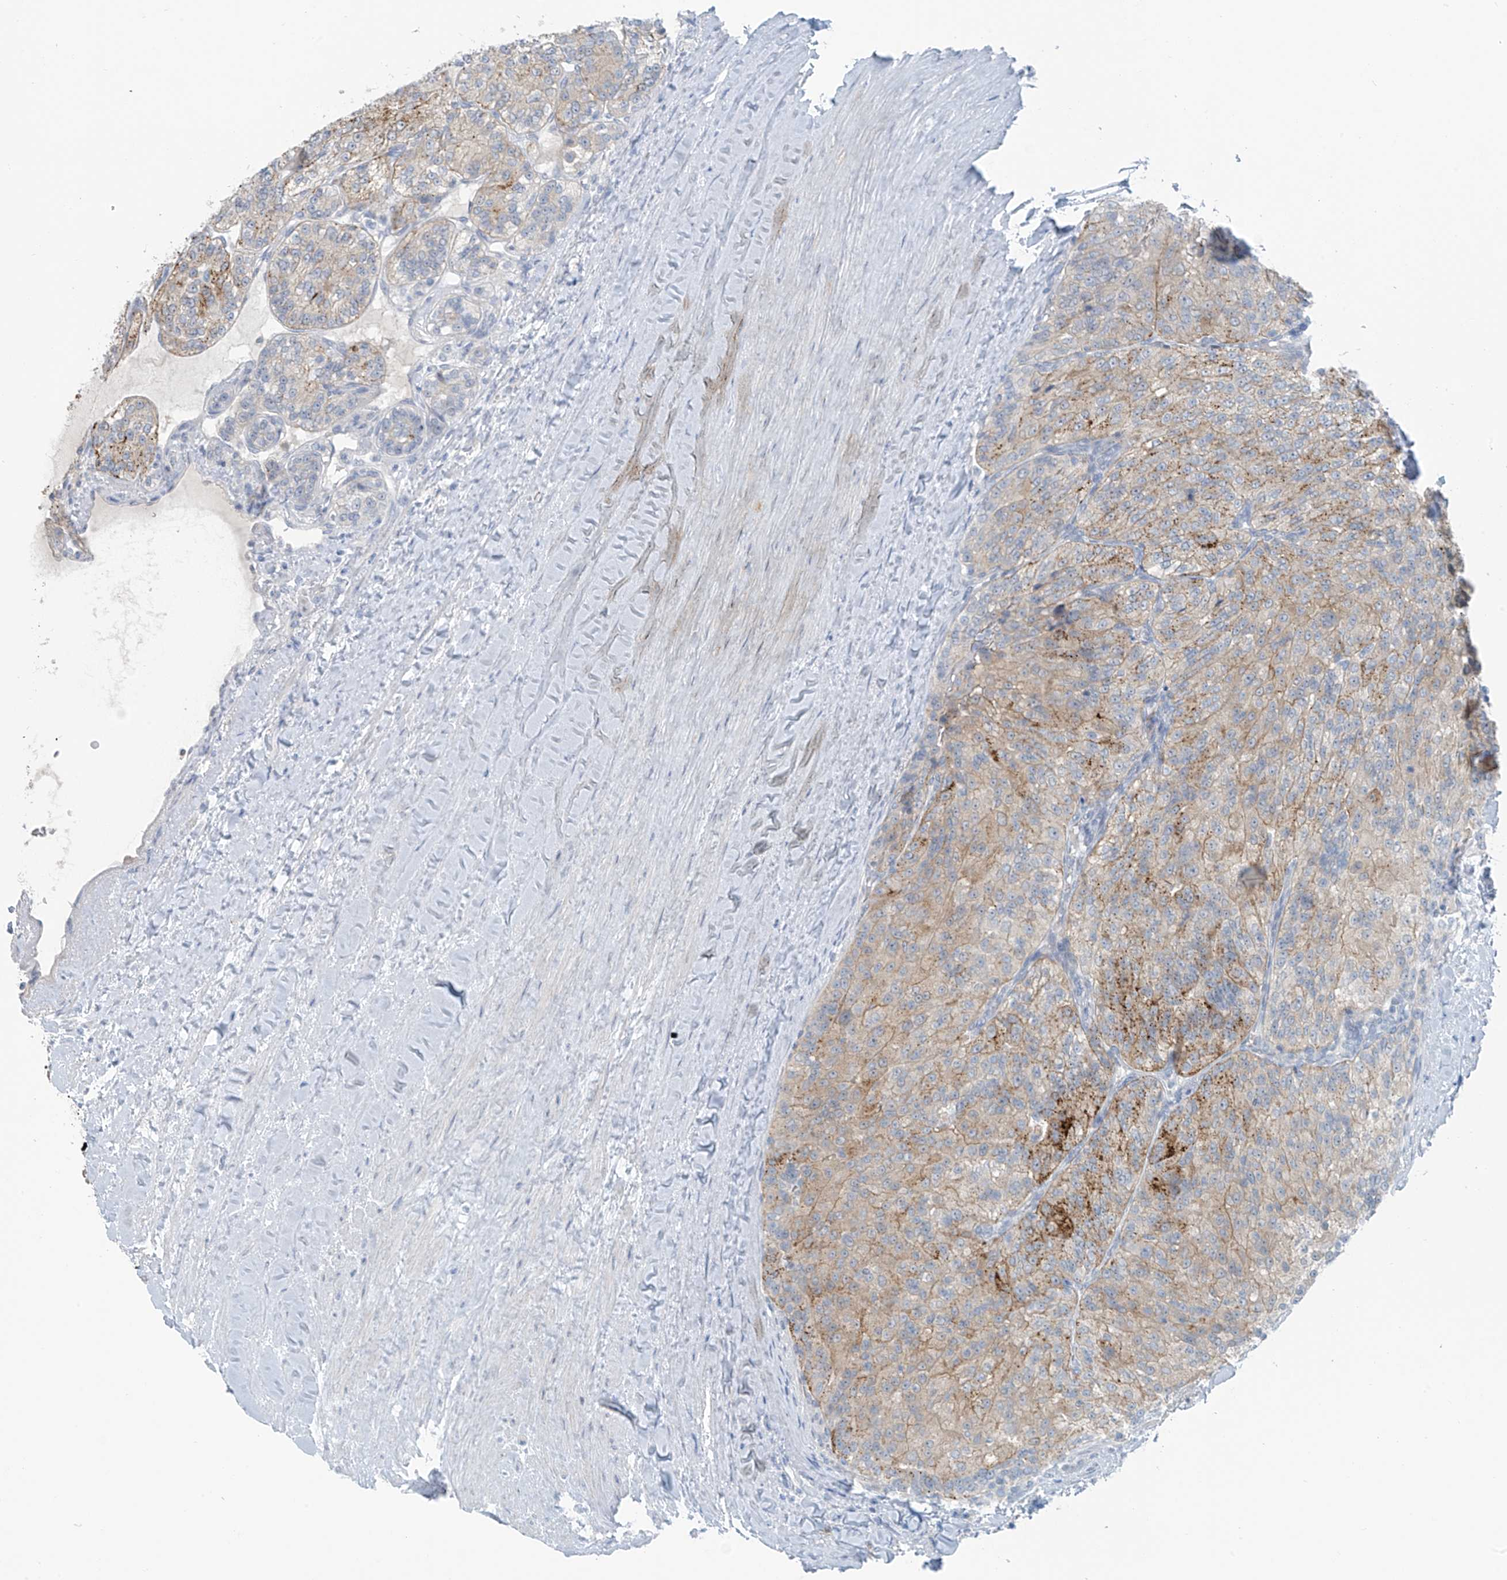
{"staining": {"intensity": "strong", "quantity": "25%-75%", "location": "cytoplasmic/membranous"}, "tissue": "renal cancer", "cell_type": "Tumor cells", "image_type": "cancer", "snomed": [{"axis": "morphology", "description": "Adenocarcinoma, NOS"}, {"axis": "topography", "description": "Kidney"}], "caption": "An IHC histopathology image of tumor tissue is shown. Protein staining in brown highlights strong cytoplasmic/membranous positivity in renal adenocarcinoma within tumor cells. Using DAB (brown) and hematoxylin (blue) stains, captured at high magnification using brightfield microscopy.", "gene": "ZNF793", "patient": {"sex": "female", "age": 63}}